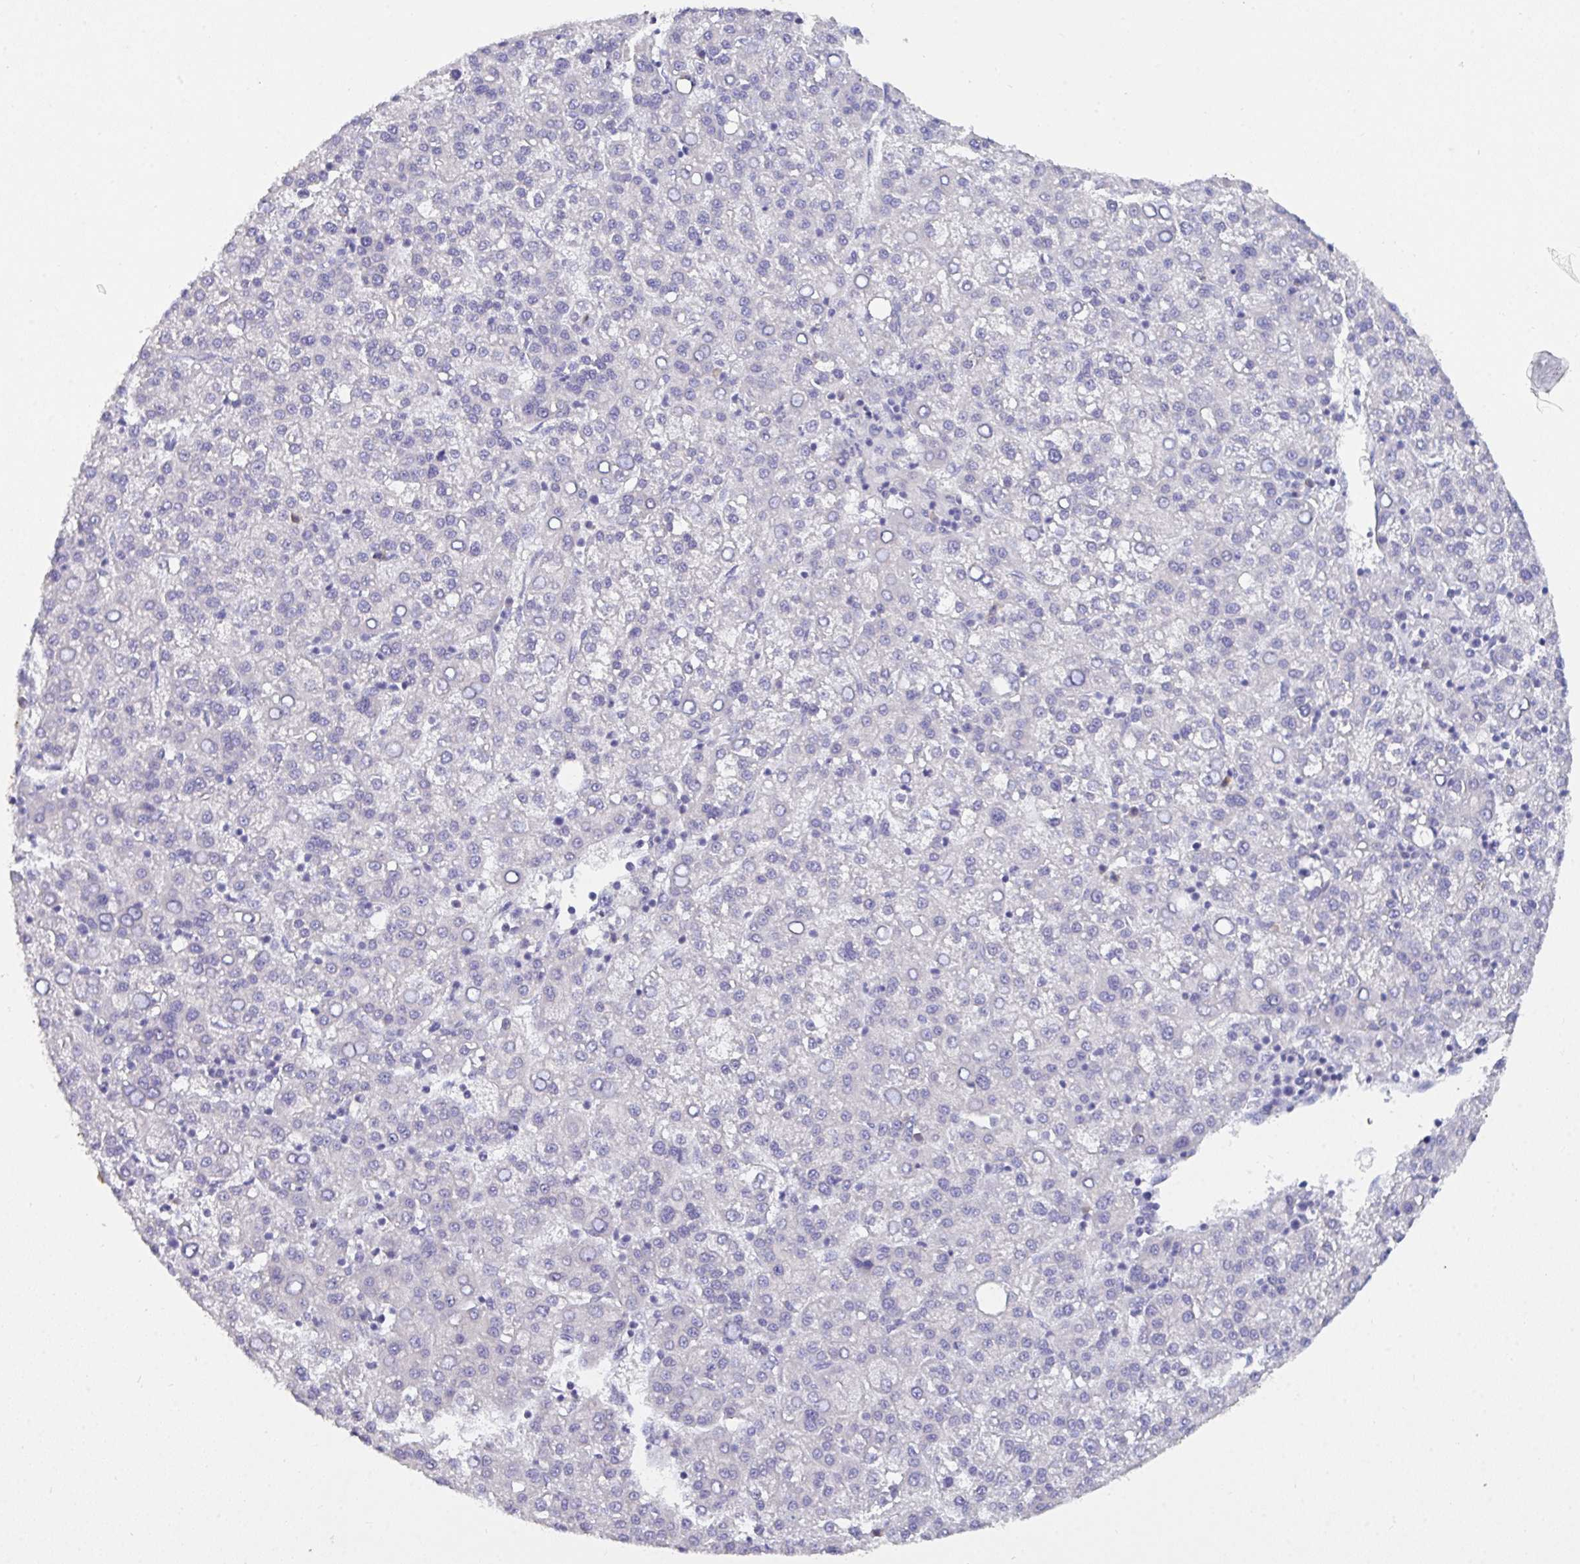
{"staining": {"intensity": "negative", "quantity": "none", "location": "none"}, "tissue": "liver cancer", "cell_type": "Tumor cells", "image_type": "cancer", "snomed": [{"axis": "morphology", "description": "Carcinoma, Hepatocellular, NOS"}, {"axis": "topography", "description": "Liver"}], "caption": "Liver cancer was stained to show a protein in brown. There is no significant staining in tumor cells. (DAB (3,3'-diaminobenzidine) immunohistochemistry, high magnification).", "gene": "SLC66A1", "patient": {"sex": "female", "age": 58}}